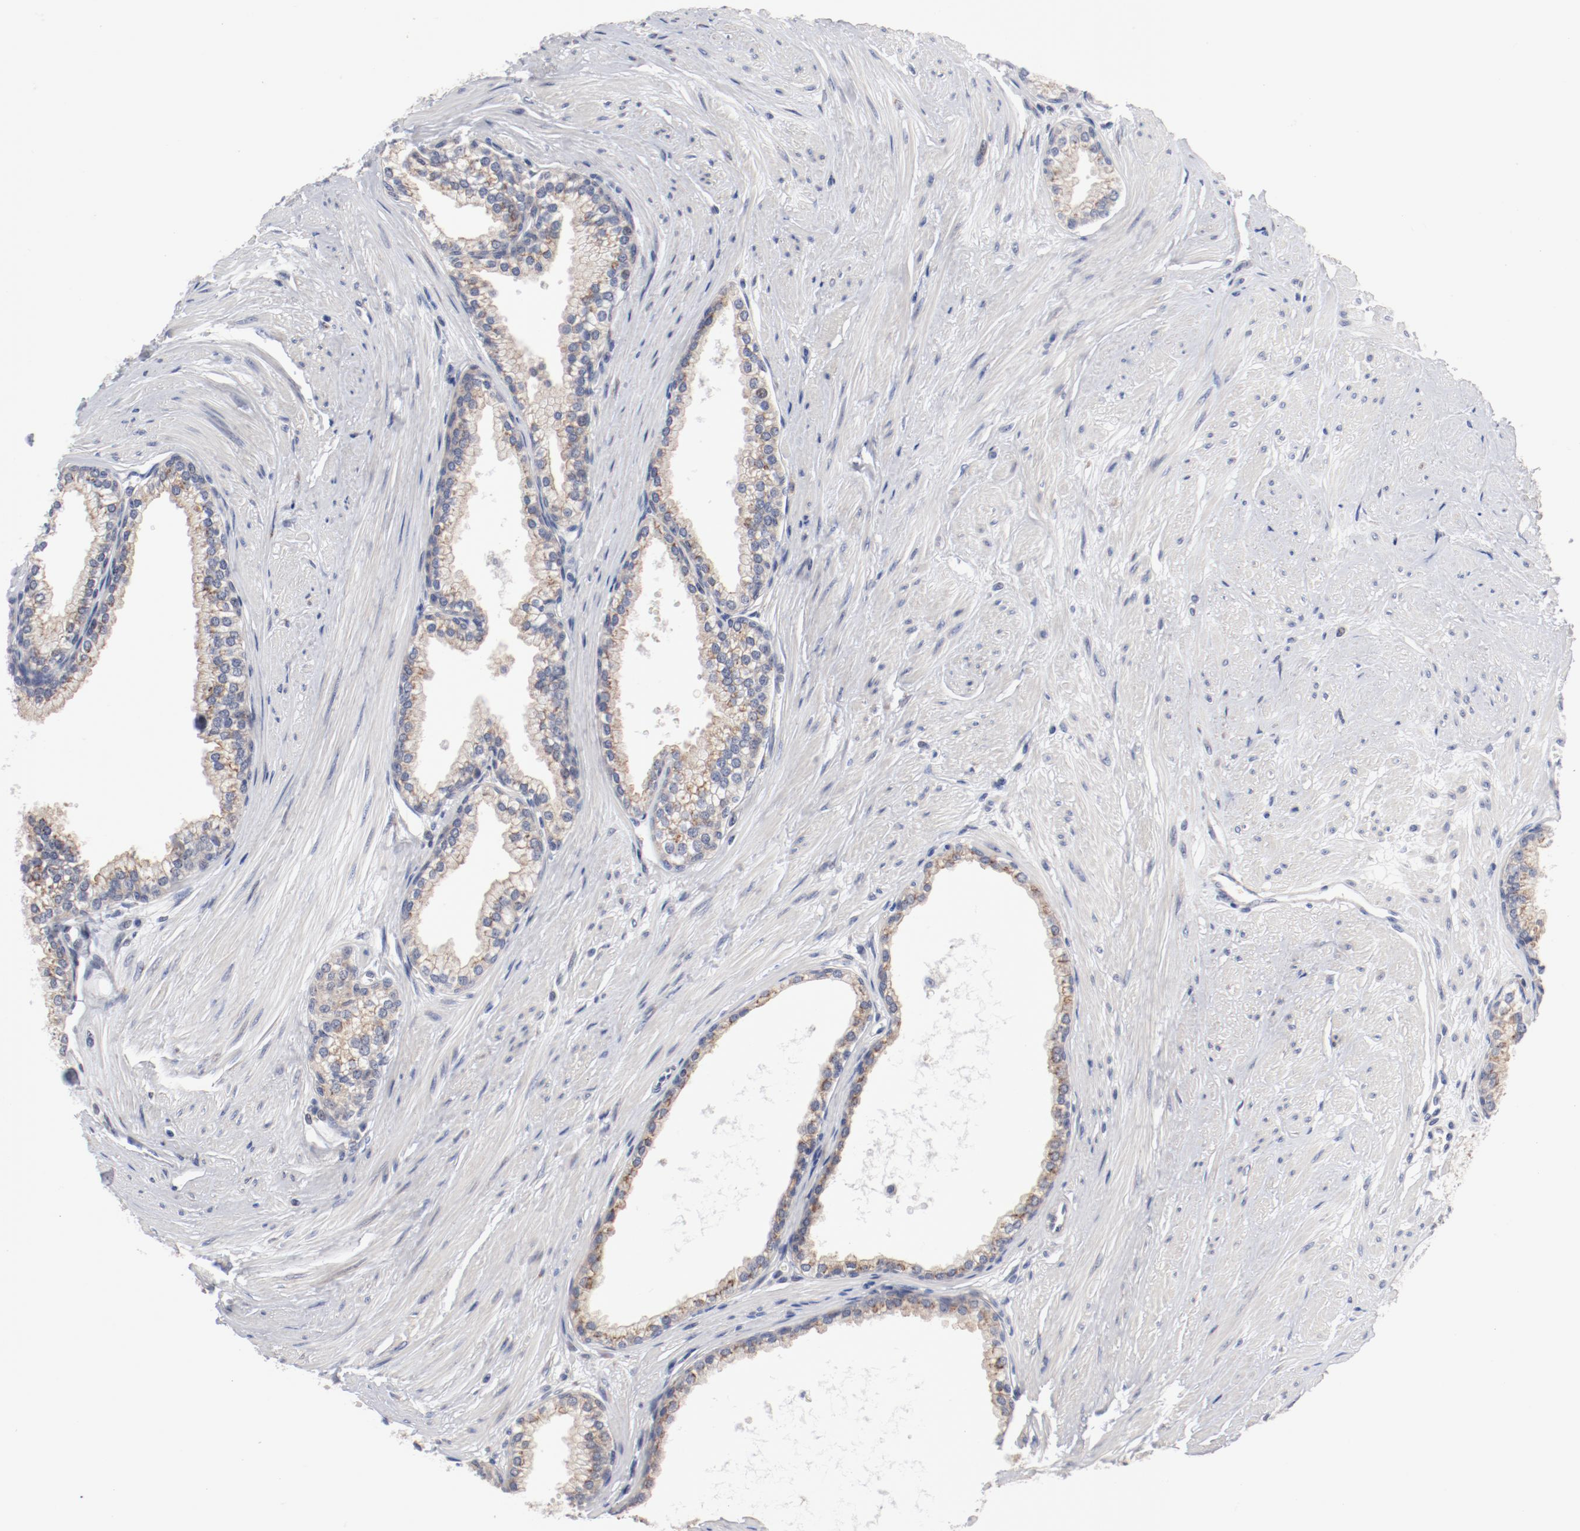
{"staining": {"intensity": "moderate", "quantity": ">75%", "location": "cytoplasmic/membranous"}, "tissue": "prostate", "cell_type": "Glandular cells", "image_type": "normal", "snomed": [{"axis": "morphology", "description": "Normal tissue, NOS"}, {"axis": "topography", "description": "Prostate"}], "caption": "The immunohistochemical stain shows moderate cytoplasmic/membranous expression in glandular cells of unremarkable prostate.", "gene": "GPR143", "patient": {"sex": "male", "age": 64}}